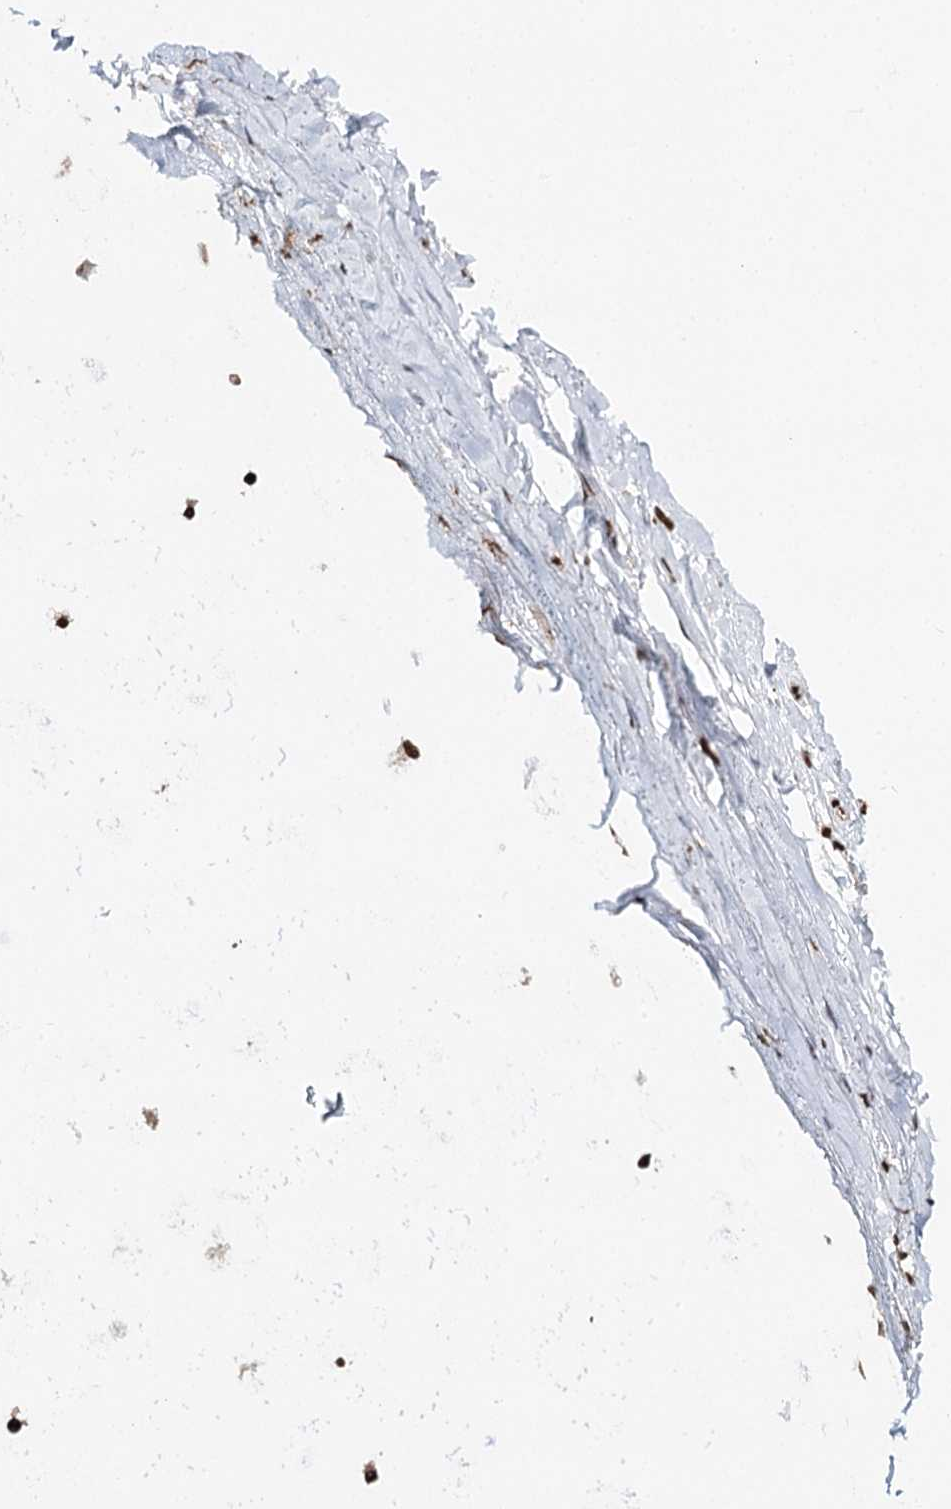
{"staining": {"intensity": "strong", "quantity": ">75%", "location": "nuclear"}, "tissue": "adipose tissue", "cell_type": "Adipocytes", "image_type": "normal", "snomed": [{"axis": "morphology", "description": "Normal tissue, NOS"}, {"axis": "topography", "description": "Lymph node"}, {"axis": "topography", "description": "Bronchus"}], "caption": "Adipose tissue was stained to show a protein in brown. There is high levels of strong nuclear positivity in about >75% of adipocytes.", "gene": "RPS27A", "patient": {"sex": "male", "age": 63}}